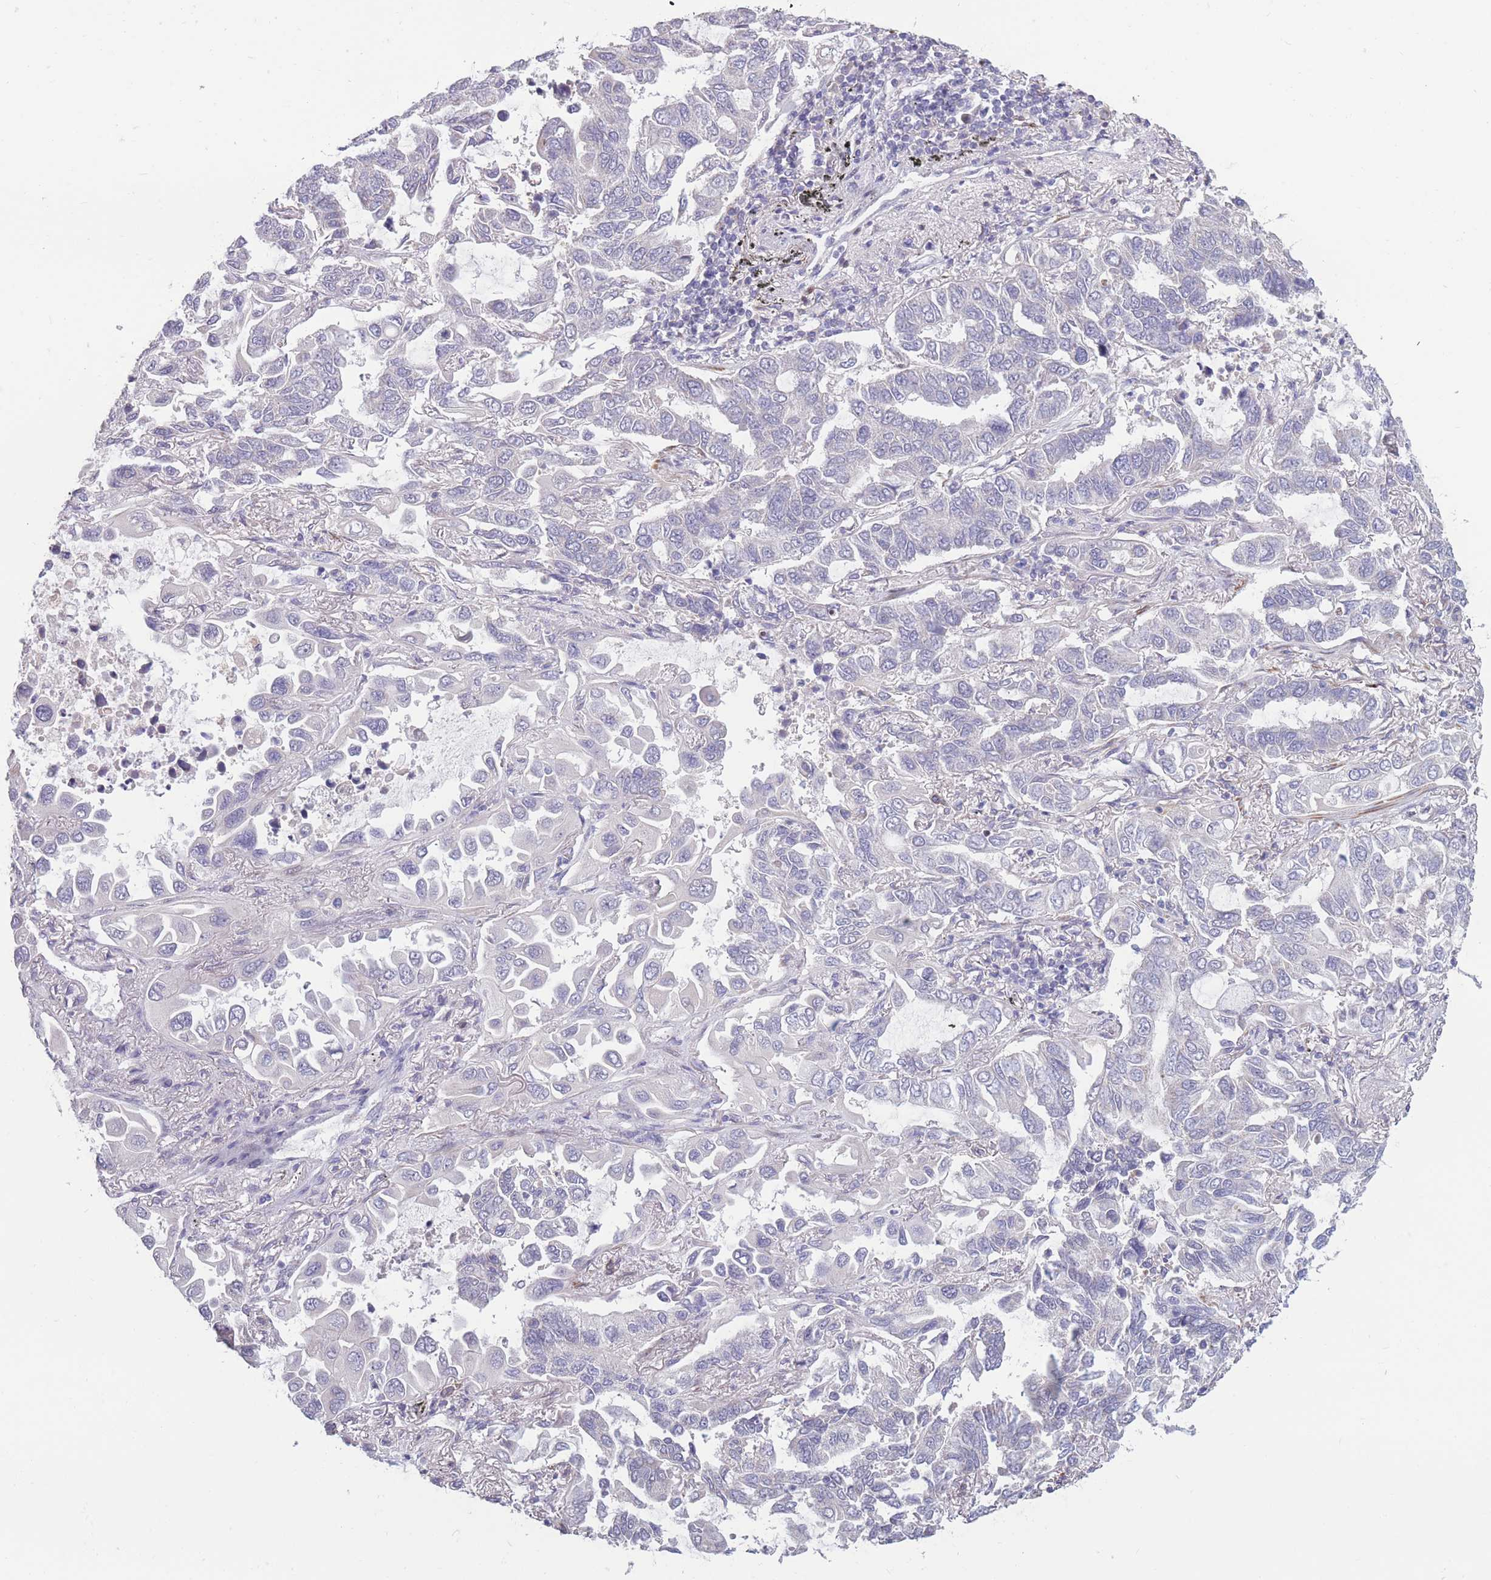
{"staining": {"intensity": "negative", "quantity": "none", "location": "none"}, "tissue": "lung cancer", "cell_type": "Tumor cells", "image_type": "cancer", "snomed": [{"axis": "morphology", "description": "Adenocarcinoma, NOS"}, {"axis": "topography", "description": "Lung"}], "caption": "High magnification brightfield microscopy of lung cancer (adenocarcinoma) stained with DAB (3,3'-diaminobenzidine) (brown) and counterstained with hematoxylin (blue): tumor cells show no significant staining.", "gene": "CCNQ", "patient": {"sex": "male", "age": 64}}